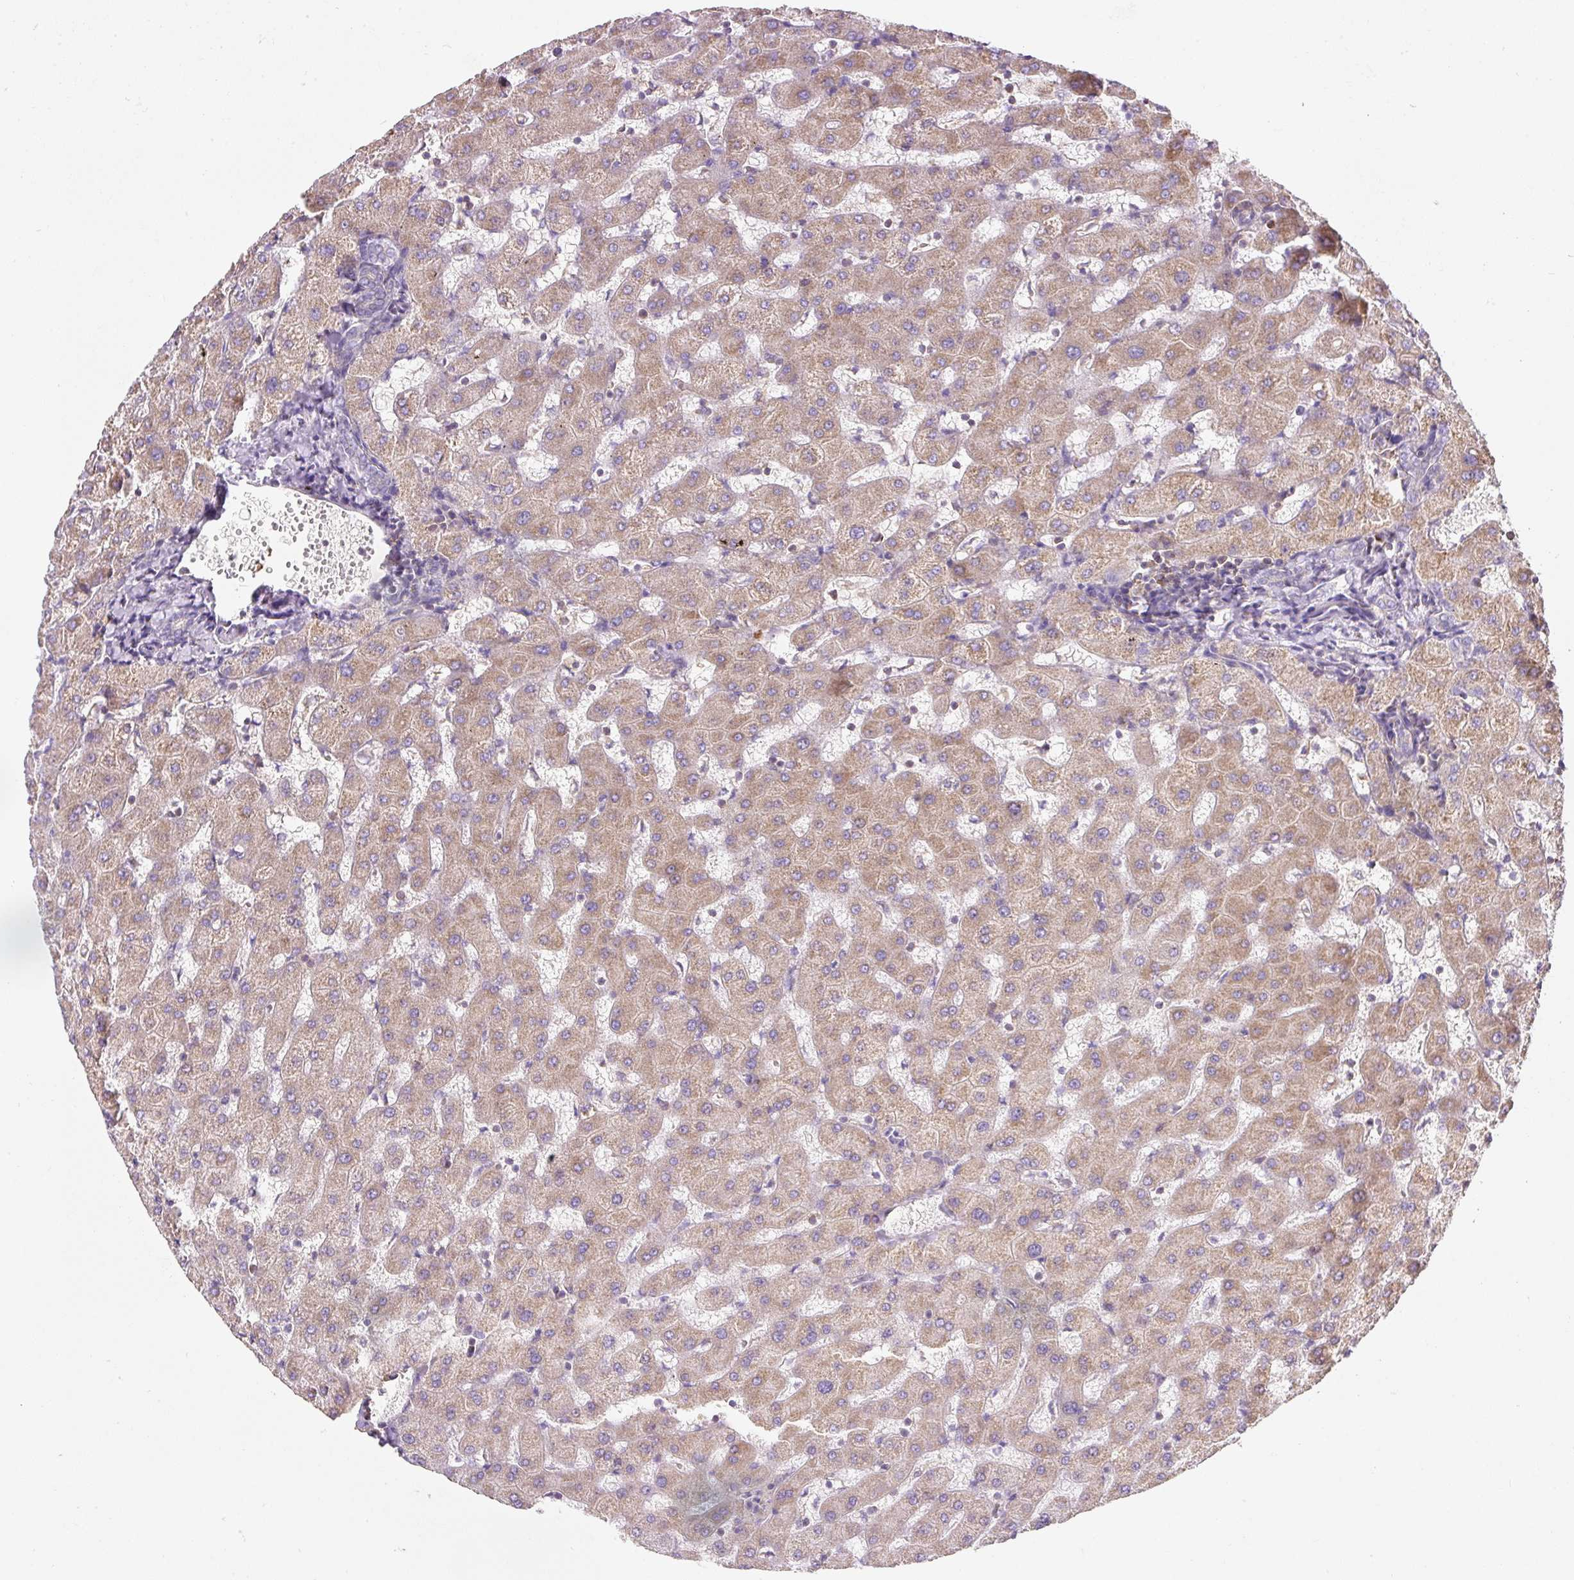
{"staining": {"intensity": "negative", "quantity": "none", "location": "none"}, "tissue": "liver", "cell_type": "Cholangiocytes", "image_type": "normal", "snomed": [{"axis": "morphology", "description": "Normal tissue, NOS"}, {"axis": "topography", "description": "Liver"}], "caption": "The immunohistochemistry histopathology image has no significant positivity in cholangiocytes of liver. (DAB (3,3'-diaminobenzidine) IHC visualized using brightfield microscopy, high magnification).", "gene": "ERAP2", "patient": {"sex": "female", "age": 63}}